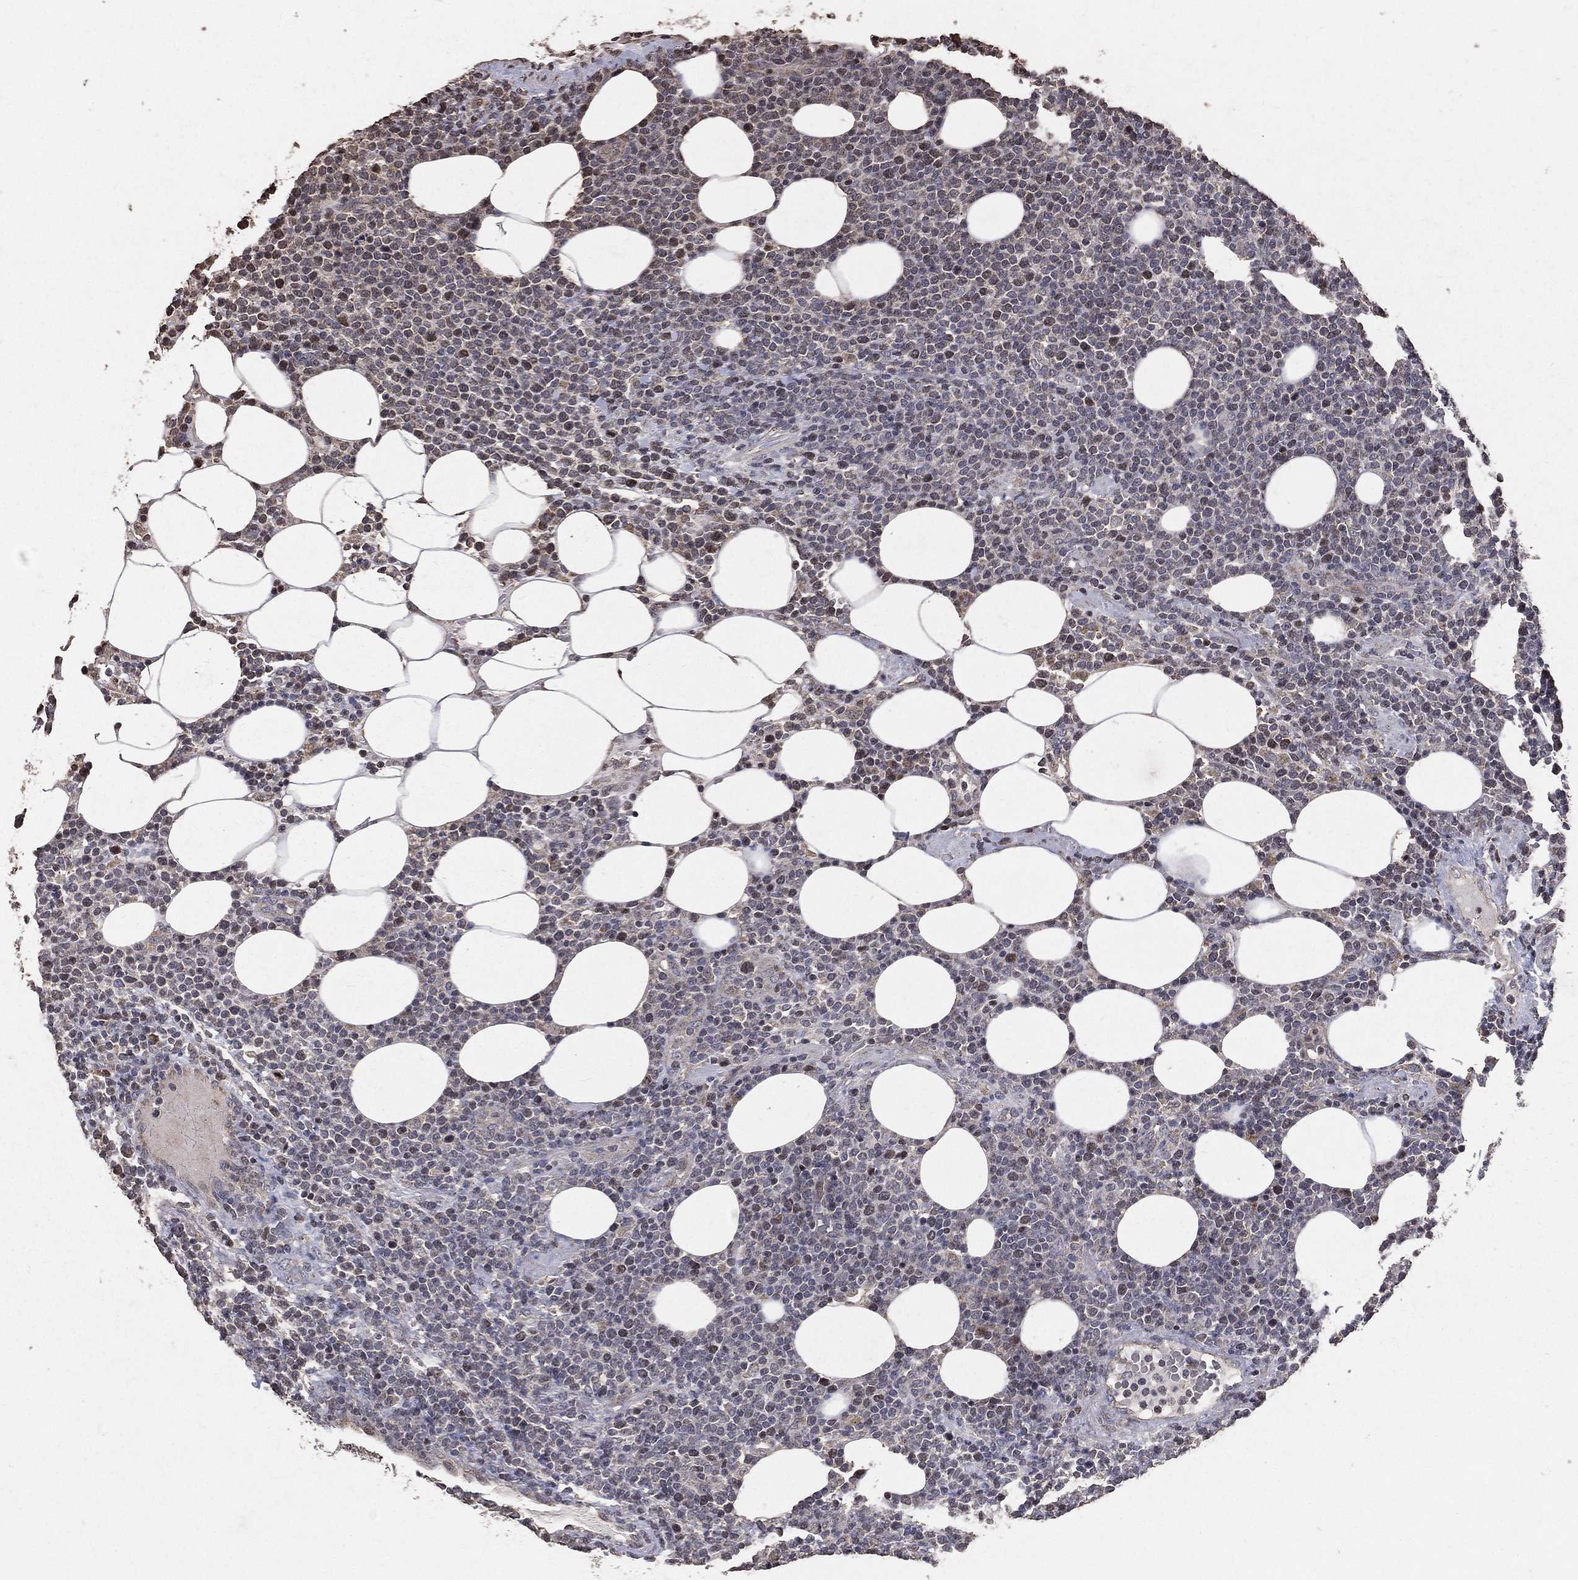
{"staining": {"intensity": "negative", "quantity": "none", "location": "none"}, "tissue": "lymphoma", "cell_type": "Tumor cells", "image_type": "cancer", "snomed": [{"axis": "morphology", "description": "Malignant lymphoma, non-Hodgkin's type, High grade"}, {"axis": "topography", "description": "Lymph node"}], "caption": "A histopathology image of human high-grade malignant lymphoma, non-Hodgkin's type is negative for staining in tumor cells. (DAB (3,3'-diaminobenzidine) immunohistochemistry (IHC) with hematoxylin counter stain).", "gene": "LY6K", "patient": {"sex": "male", "age": 61}}